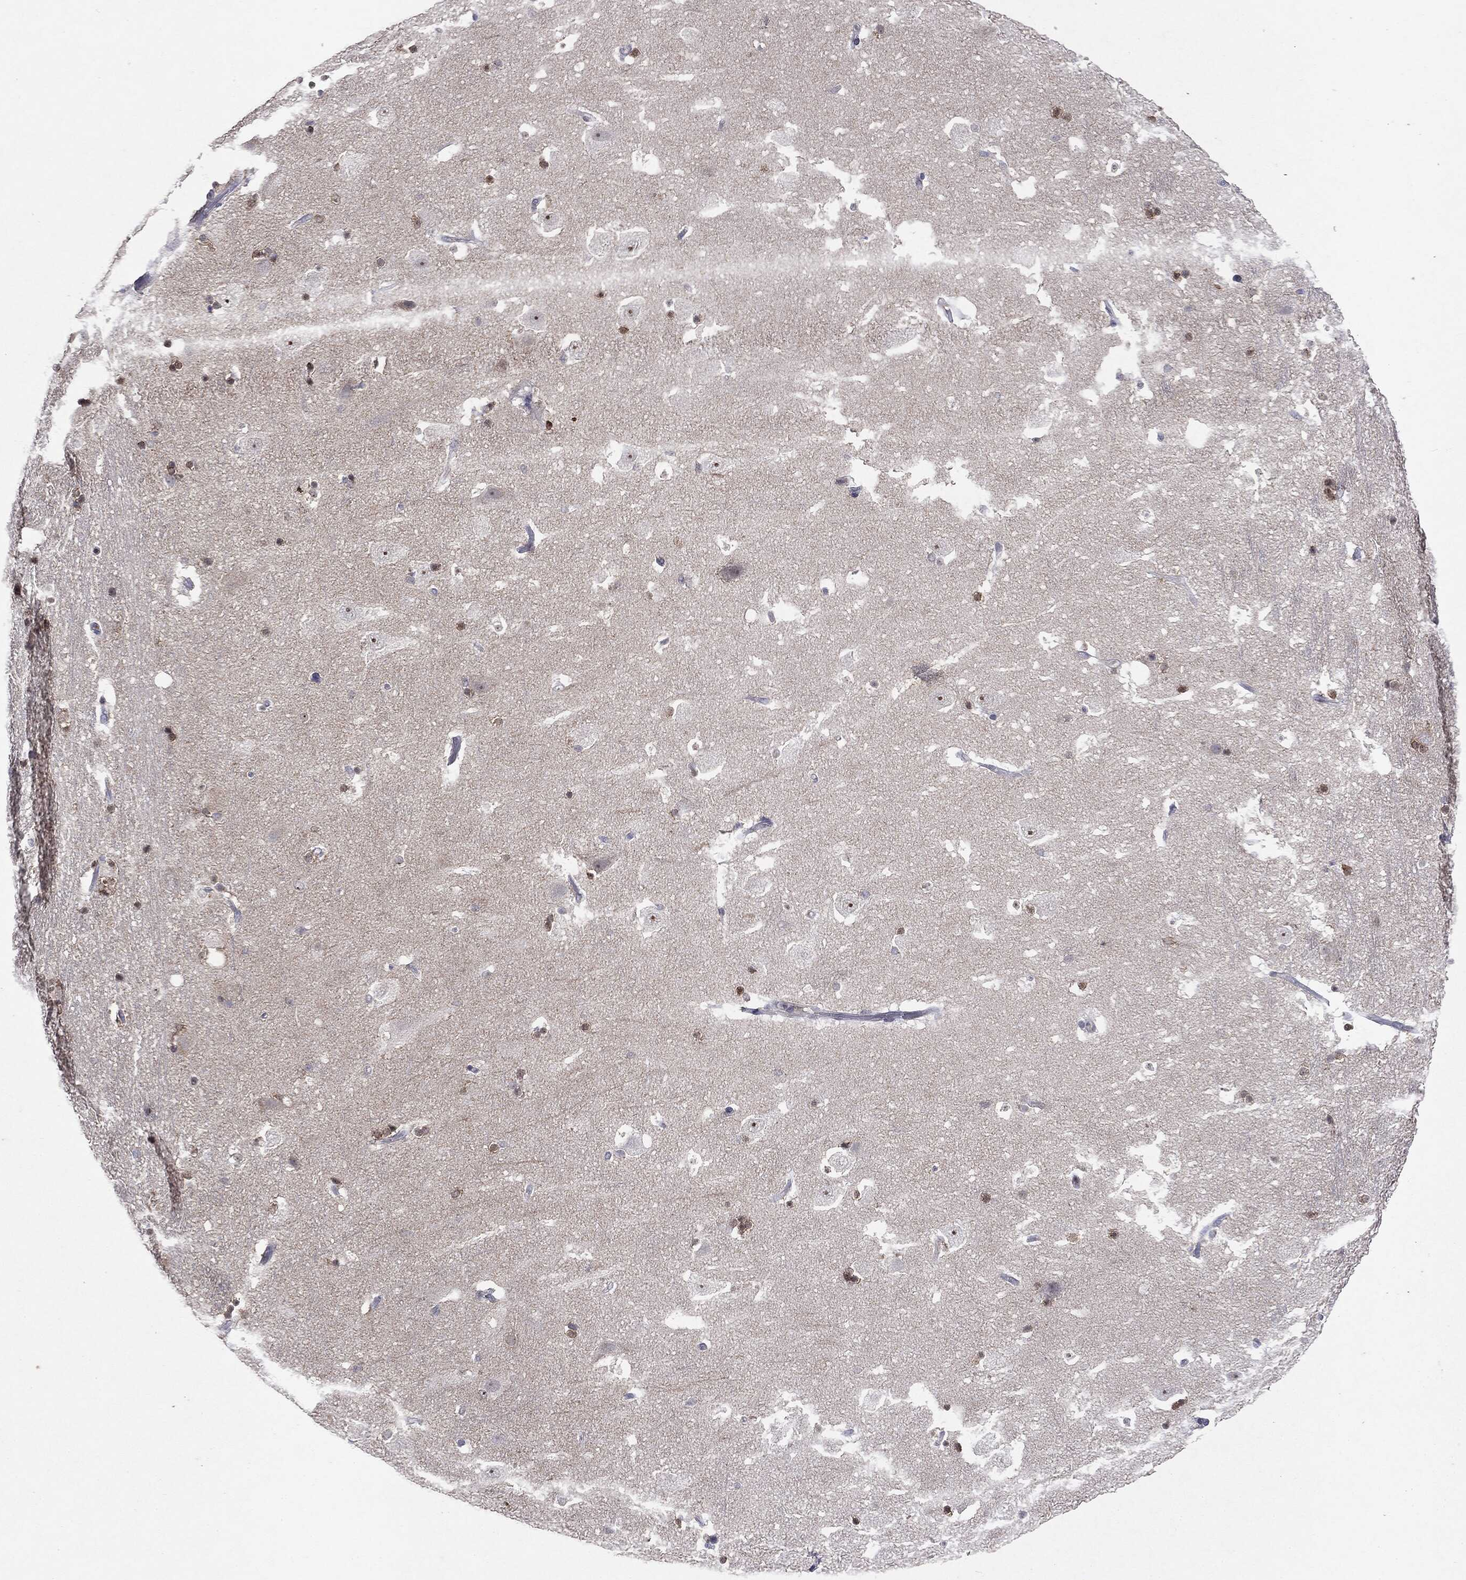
{"staining": {"intensity": "negative", "quantity": "none", "location": "none"}, "tissue": "hippocampus", "cell_type": "Glial cells", "image_type": "normal", "snomed": [{"axis": "morphology", "description": "Normal tissue, NOS"}, {"axis": "topography", "description": "Hippocampus"}], "caption": "Immunohistochemistry (IHC) of unremarkable hippocampus displays no expression in glial cells.", "gene": "KIF2C", "patient": {"sex": "male", "age": 51}}